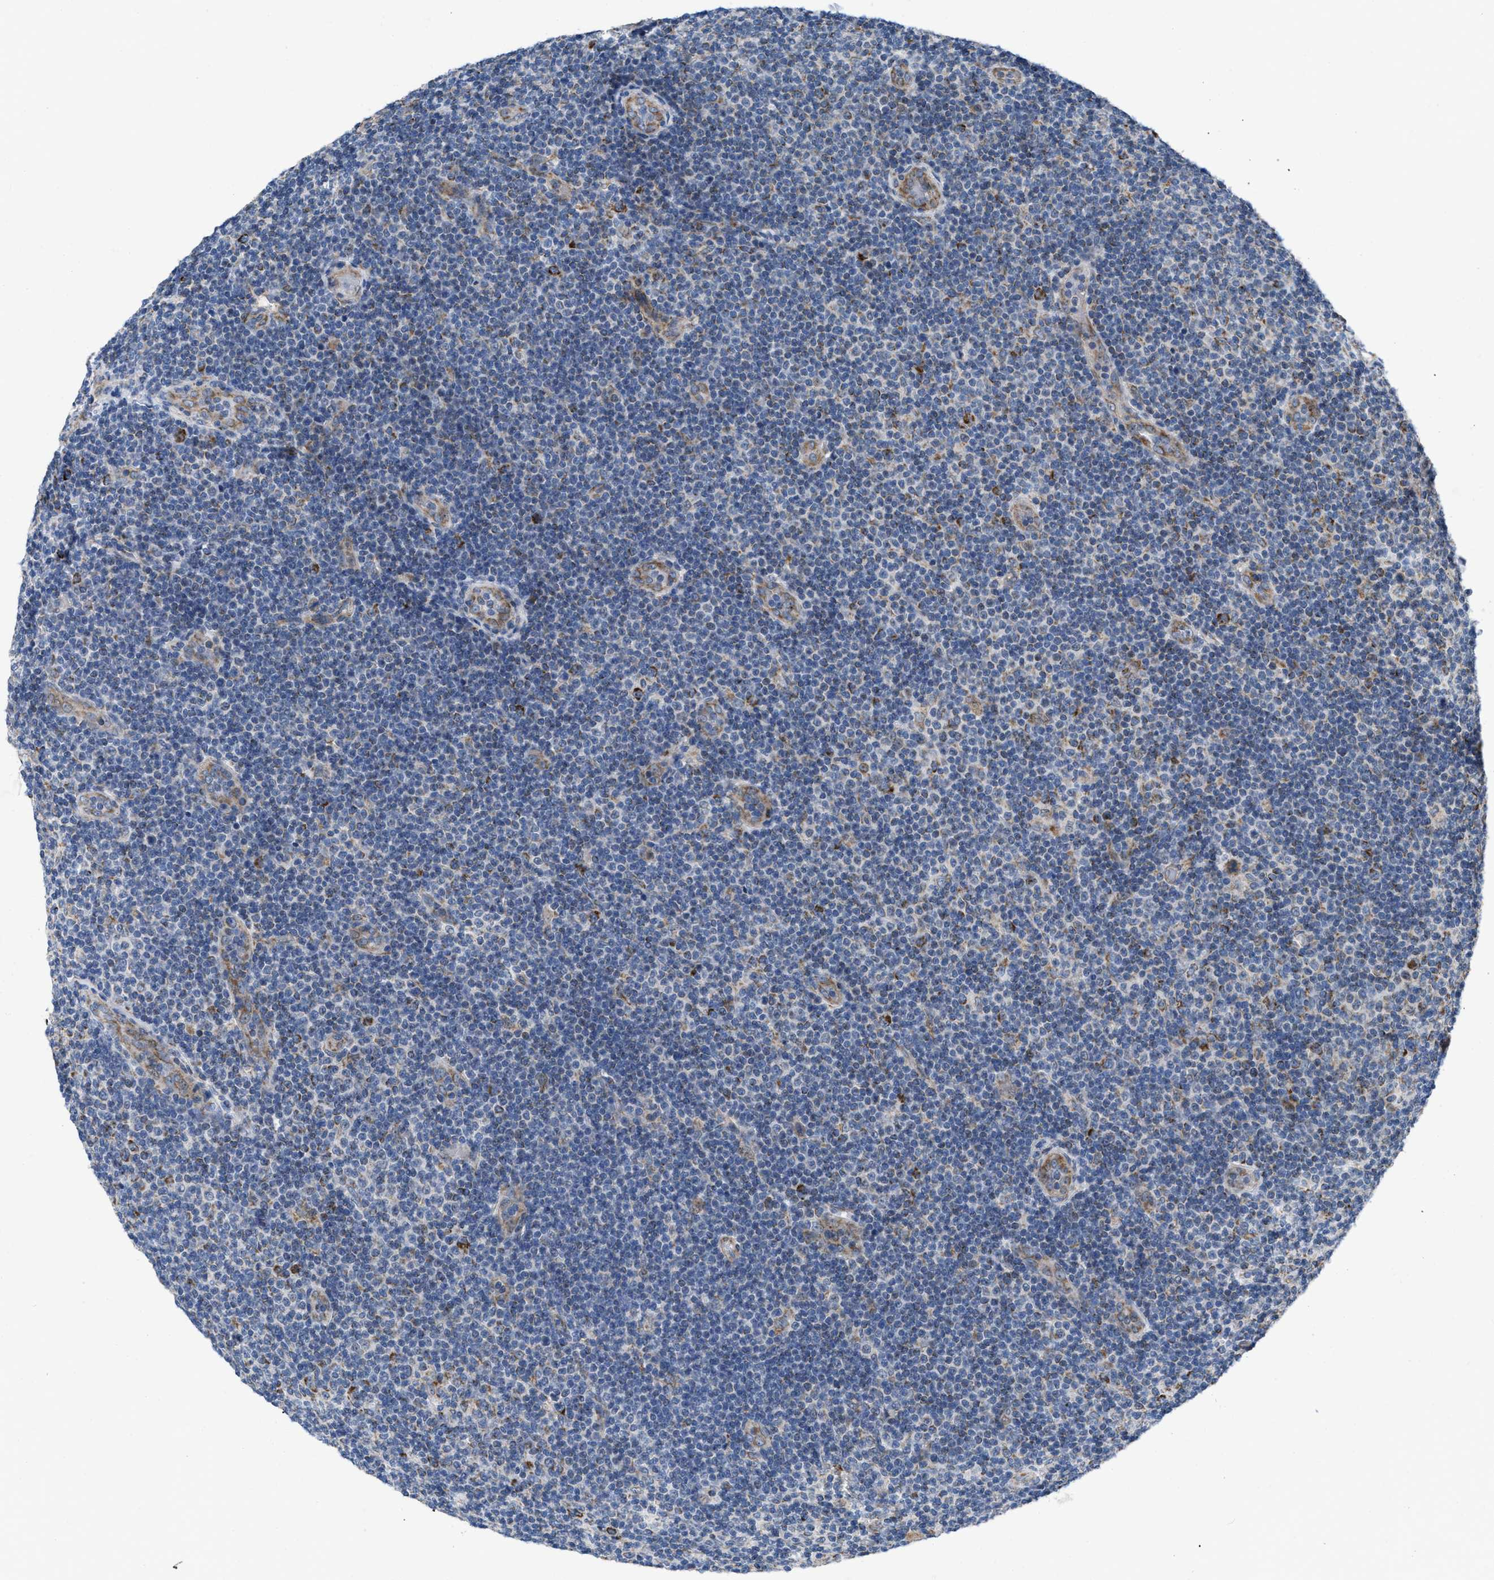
{"staining": {"intensity": "negative", "quantity": "none", "location": "none"}, "tissue": "lymphoma", "cell_type": "Tumor cells", "image_type": "cancer", "snomed": [{"axis": "morphology", "description": "Malignant lymphoma, non-Hodgkin's type, Low grade"}, {"axis": "topography", "description": "Lymph node"}], "caption": "Tumor cells show no significant expression in low-grade malignant lymphoma, non-Hodgkin's type. The staining is performed using DAB (3,3'-diaminobenzidine) brown chromogen with nuclei counter-stained in using hematoxylin.", "gene": "AKAP1", "patient": {"sex": "male", "age": 83}}